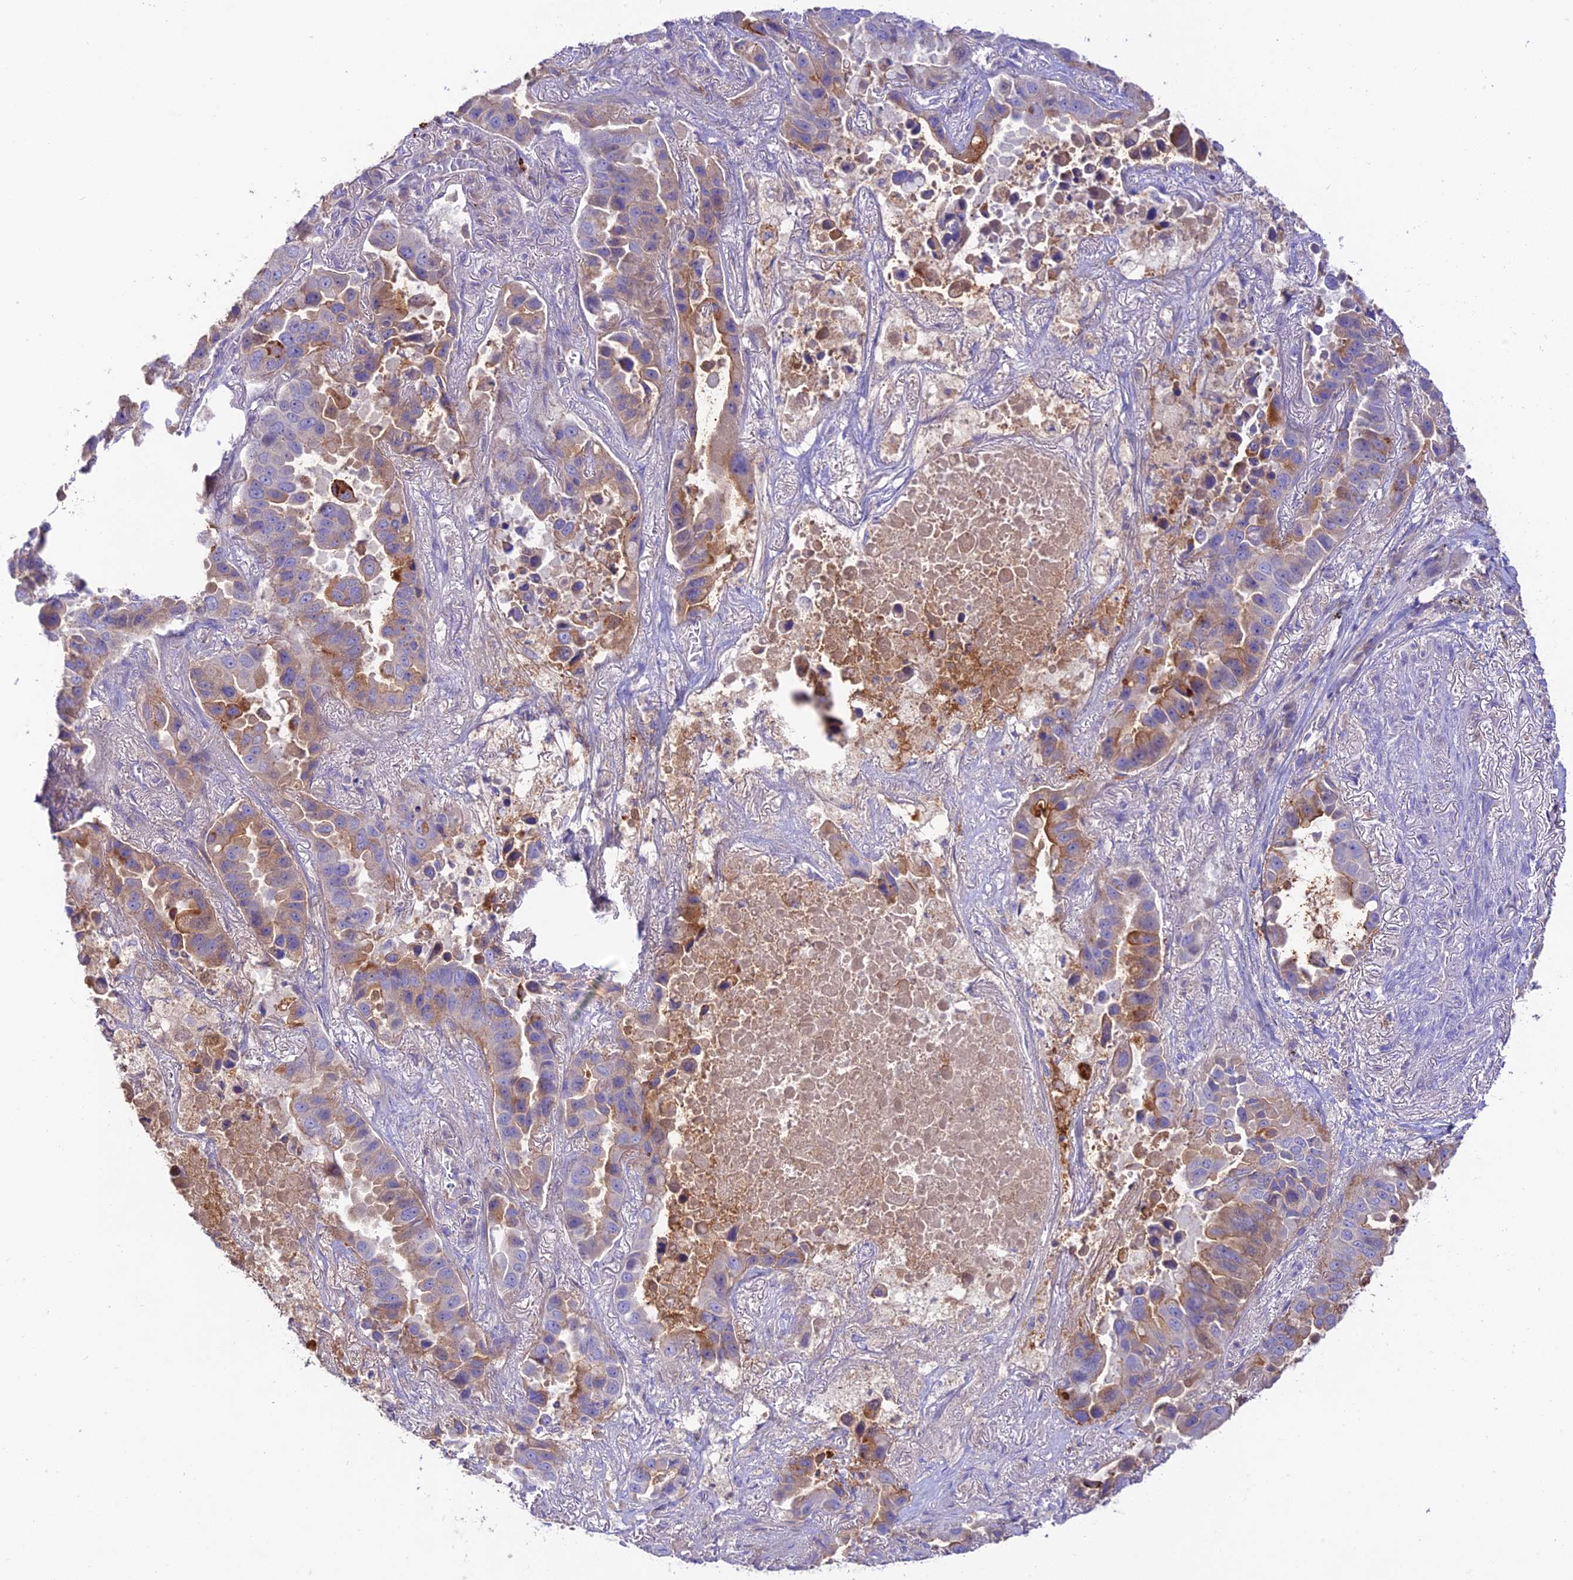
{"staining": {"intensity": "moderate", "quantity": "<25%", "location": "cytoplasmic/membranous"}, "tissue": "lung cancer", "cell_type": "Tumor cells", "image_type": "cancer", "snomed": [{"axis": "morphology", "description": "Adenocarcinoma, NOS"}, {"axis": "topography", "description": "Lung"}], "caption": "Immunohistochemistry (IHC) photomicrograph of human lung adenocarcinoma stained for a protein (brown), which exhibits low levels of moderate cytoplasmic/membranous positivity in about <25% of tumor cells.", "gene": "NLRP9", "patient": {"sex": "male", "age": 64}}